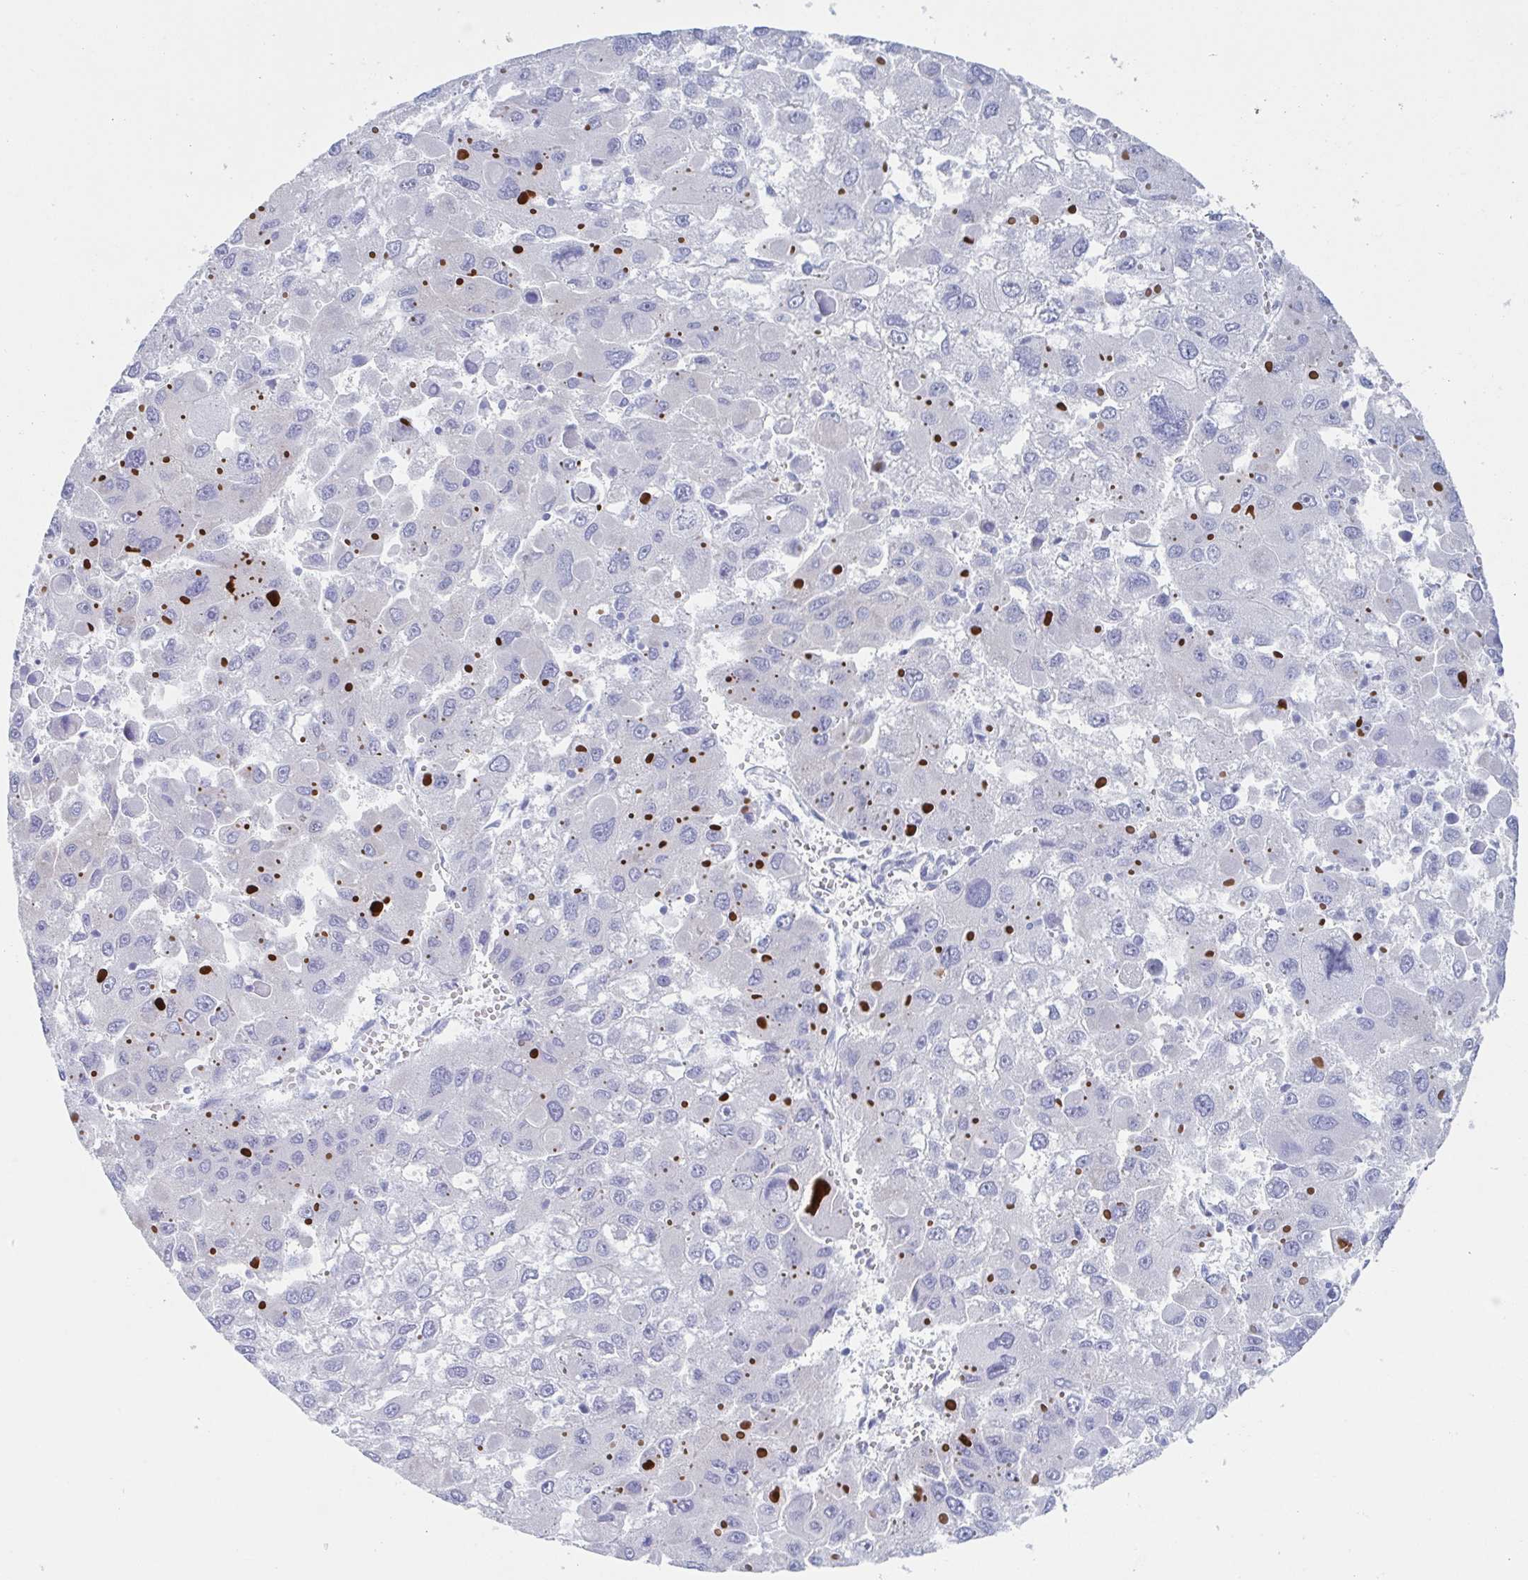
{"staining": {"intensity": "negative", "quantity": "none", "location": "none"}, "tissue": "liver cancer", "cell_type": "Tumor cells", "image_type": "cancer", "snomed": [{"axis": "morphology", "description": "Carcinoma, Hepatocellular, NOS"}, {"axis": "topography", "description": "Liver"}], "caption": "IHC photomicrograph of neoplastic tissue: liver cancer stained with DAB (3,3'-diaminobenzidine) exhibits no significant protein expression in tumor cells.", "gene": "DYNC1I1", "patient": {"sex": "female", "age": 41}}